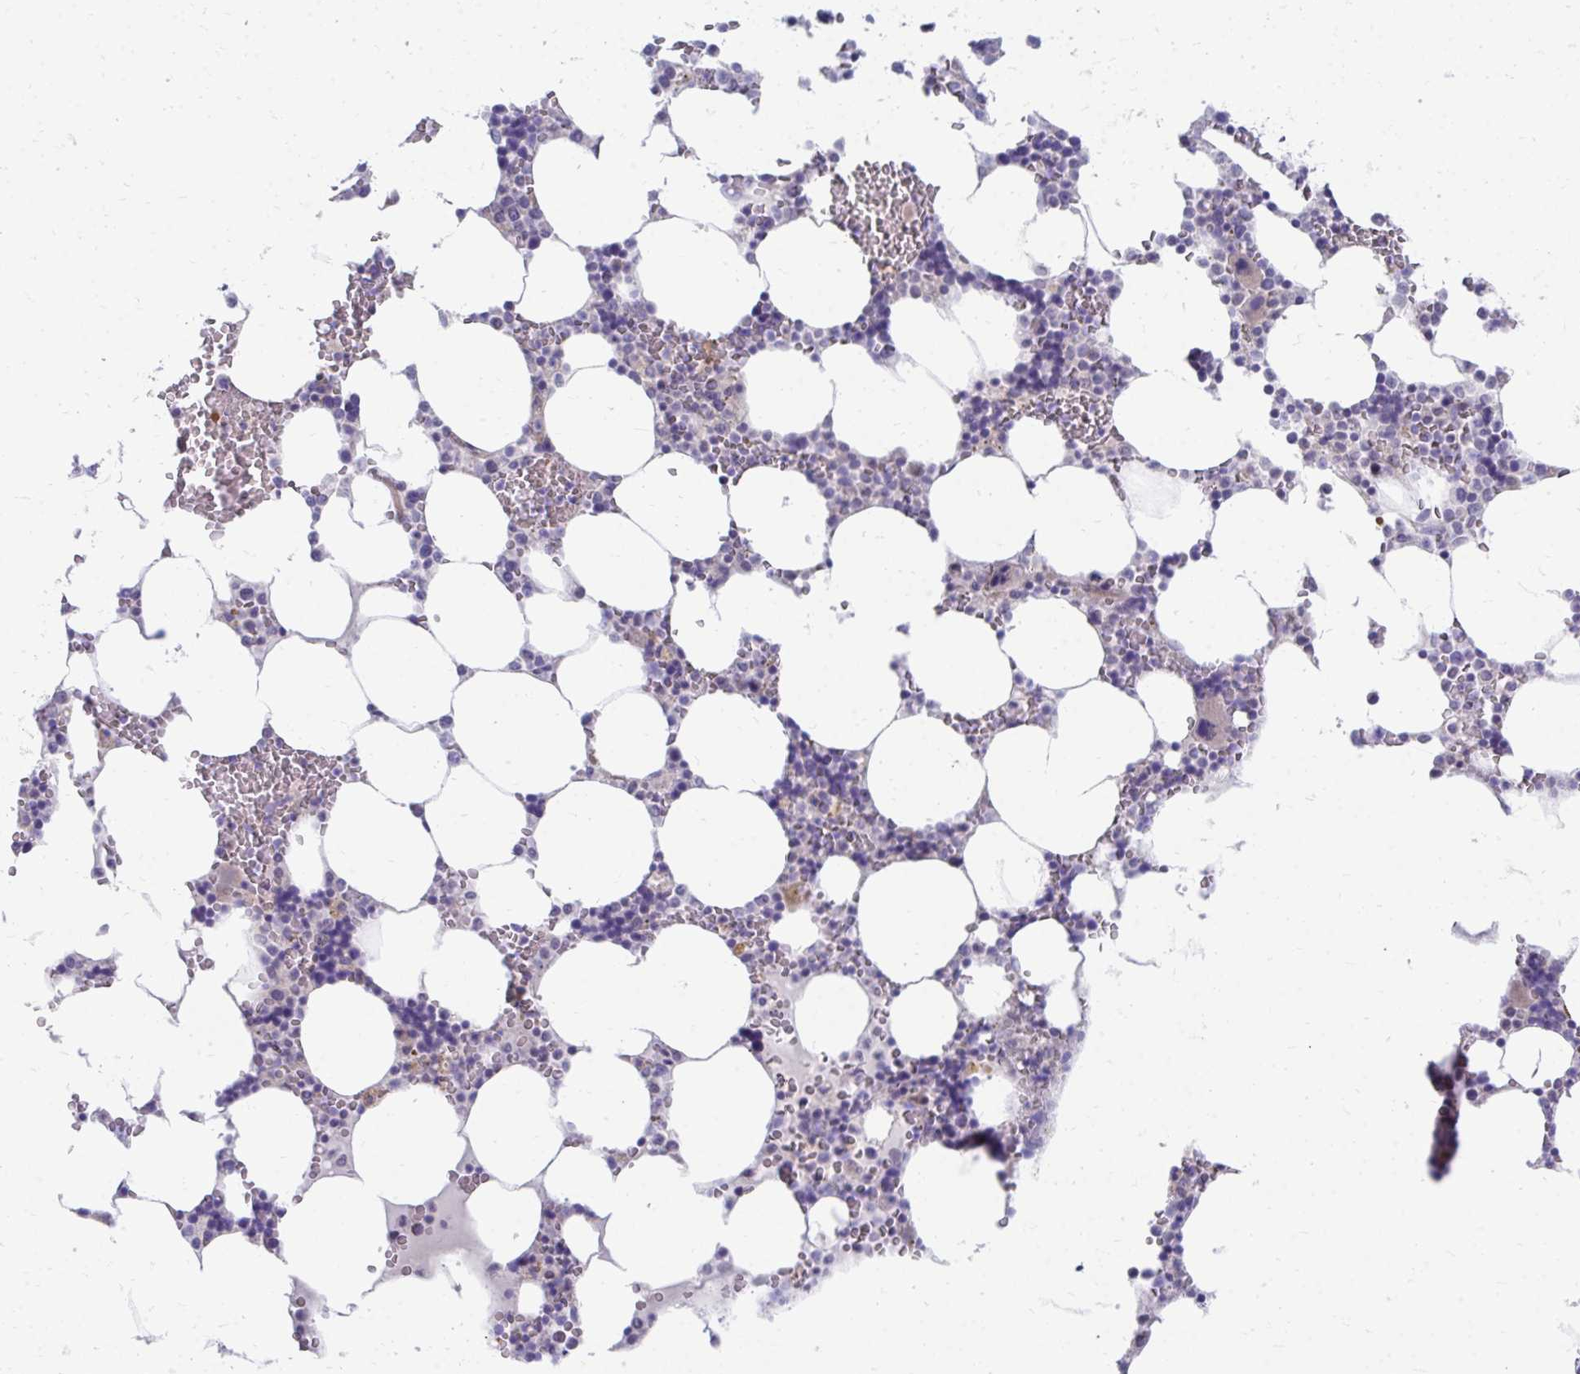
{"staining": {"intensity": "negative", "quantity": "none", "location": "none"}, "tissue": "bone marrow", "cell_type": "Hematopoietic cells", "image_type": "normal", "snomed": [{"axis": "morphology", "description": "Normal tissue, NOS"}, {"axis": "topography", "description": "Bone marrow"}], "caption": "Immunohistochemistry (IHC) micrograph of unremarkable human bone marrow stained for a protein (brown), which displays no staining in hematopoietic cells.", "gene": "MROH8", "patient": {"sex": "male", "age": 64}}